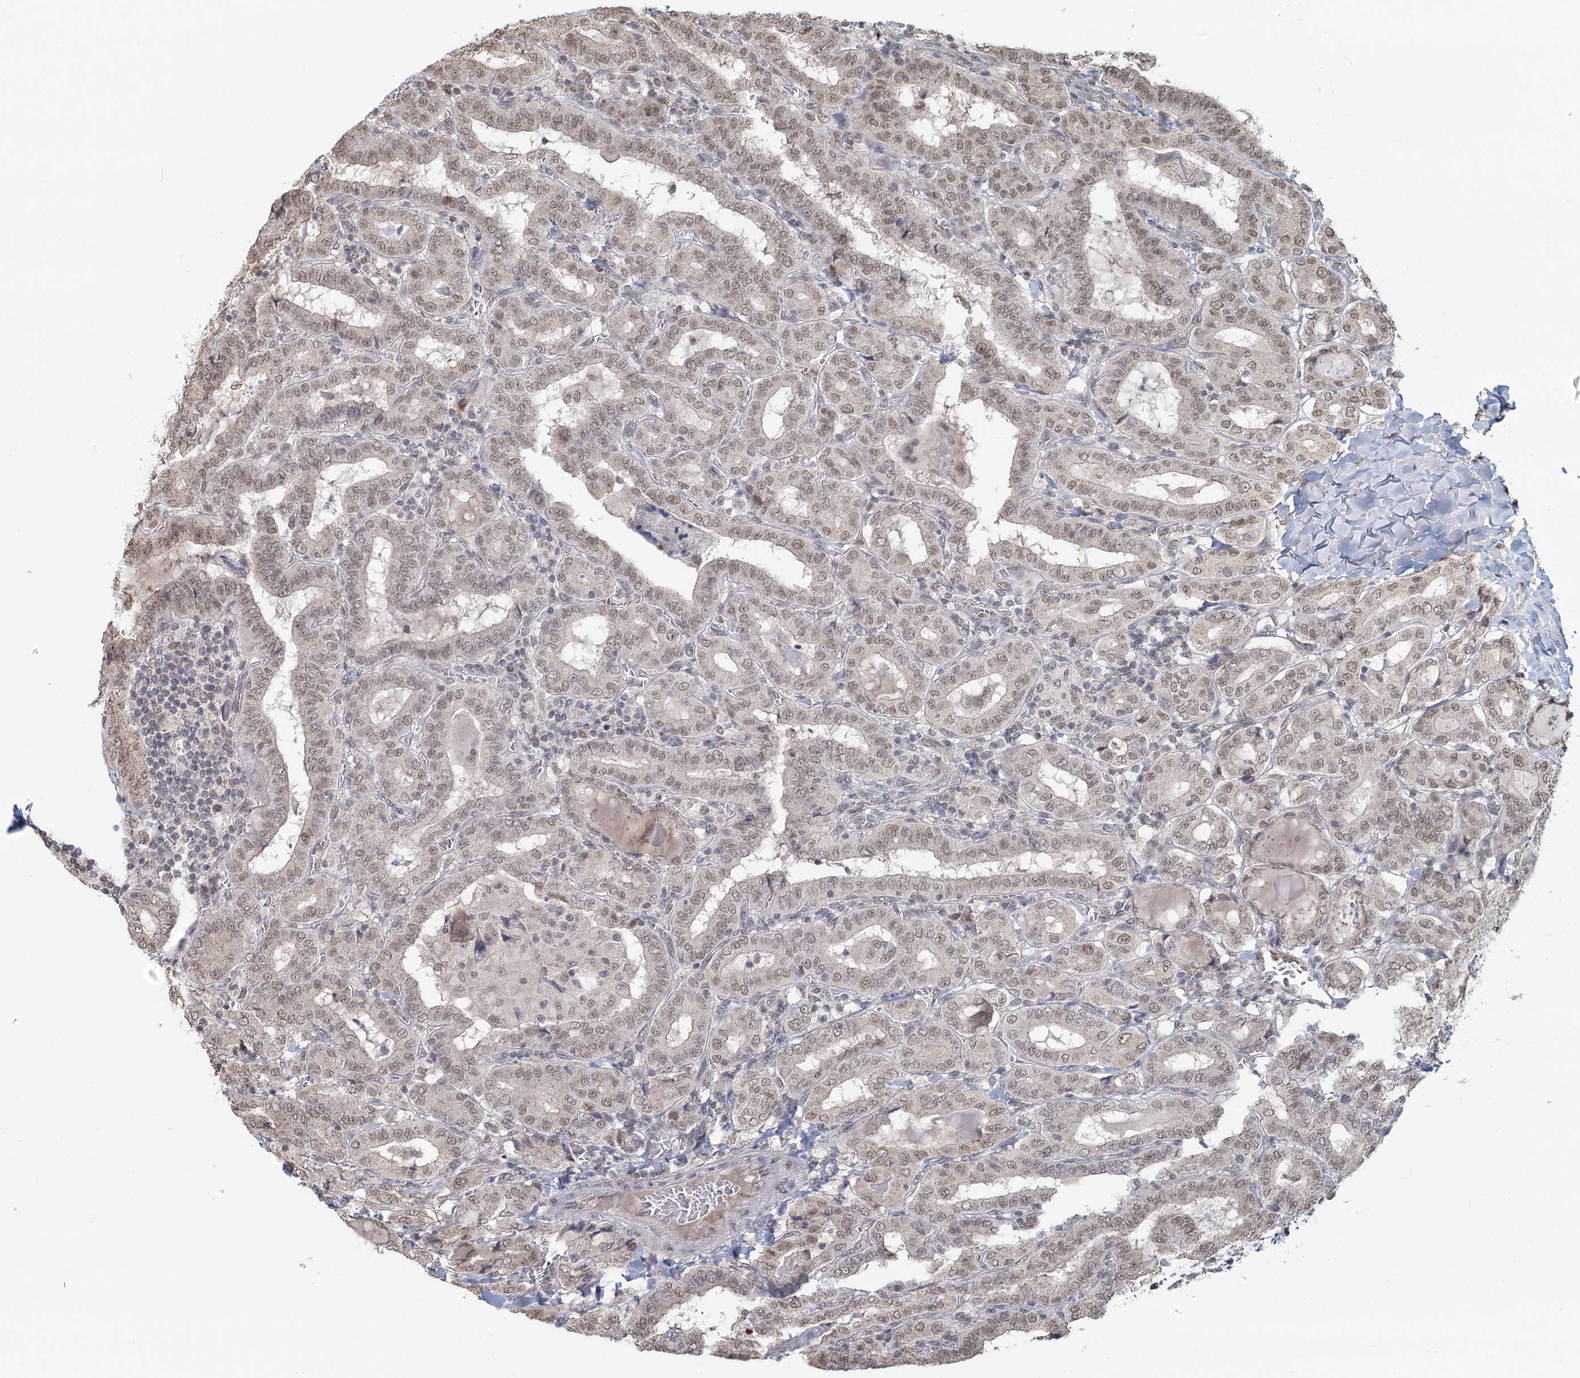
{"staining": {"intensity": "weak", "quantity": "25%-75%", "location": "nuclear"}, "tissue": "thyroid cancer", "cell_type": "Tumor cells", "image_type": "cancer", "snomed": [{"axis": "morphology", "description": "Papillary adenocarcinoma, NOS"}, {"axis": "topography", "description": "Thyroid gland"}], "caption": "Immunohistochemical staining of thyroid papillary adenocarcinoma demonstrates low levels of weak nuclear protein expression in approximately 25%-75% of tumor cells.", "gene": "GPALPP1", "patient": {"sex": "female", "age": 72}}